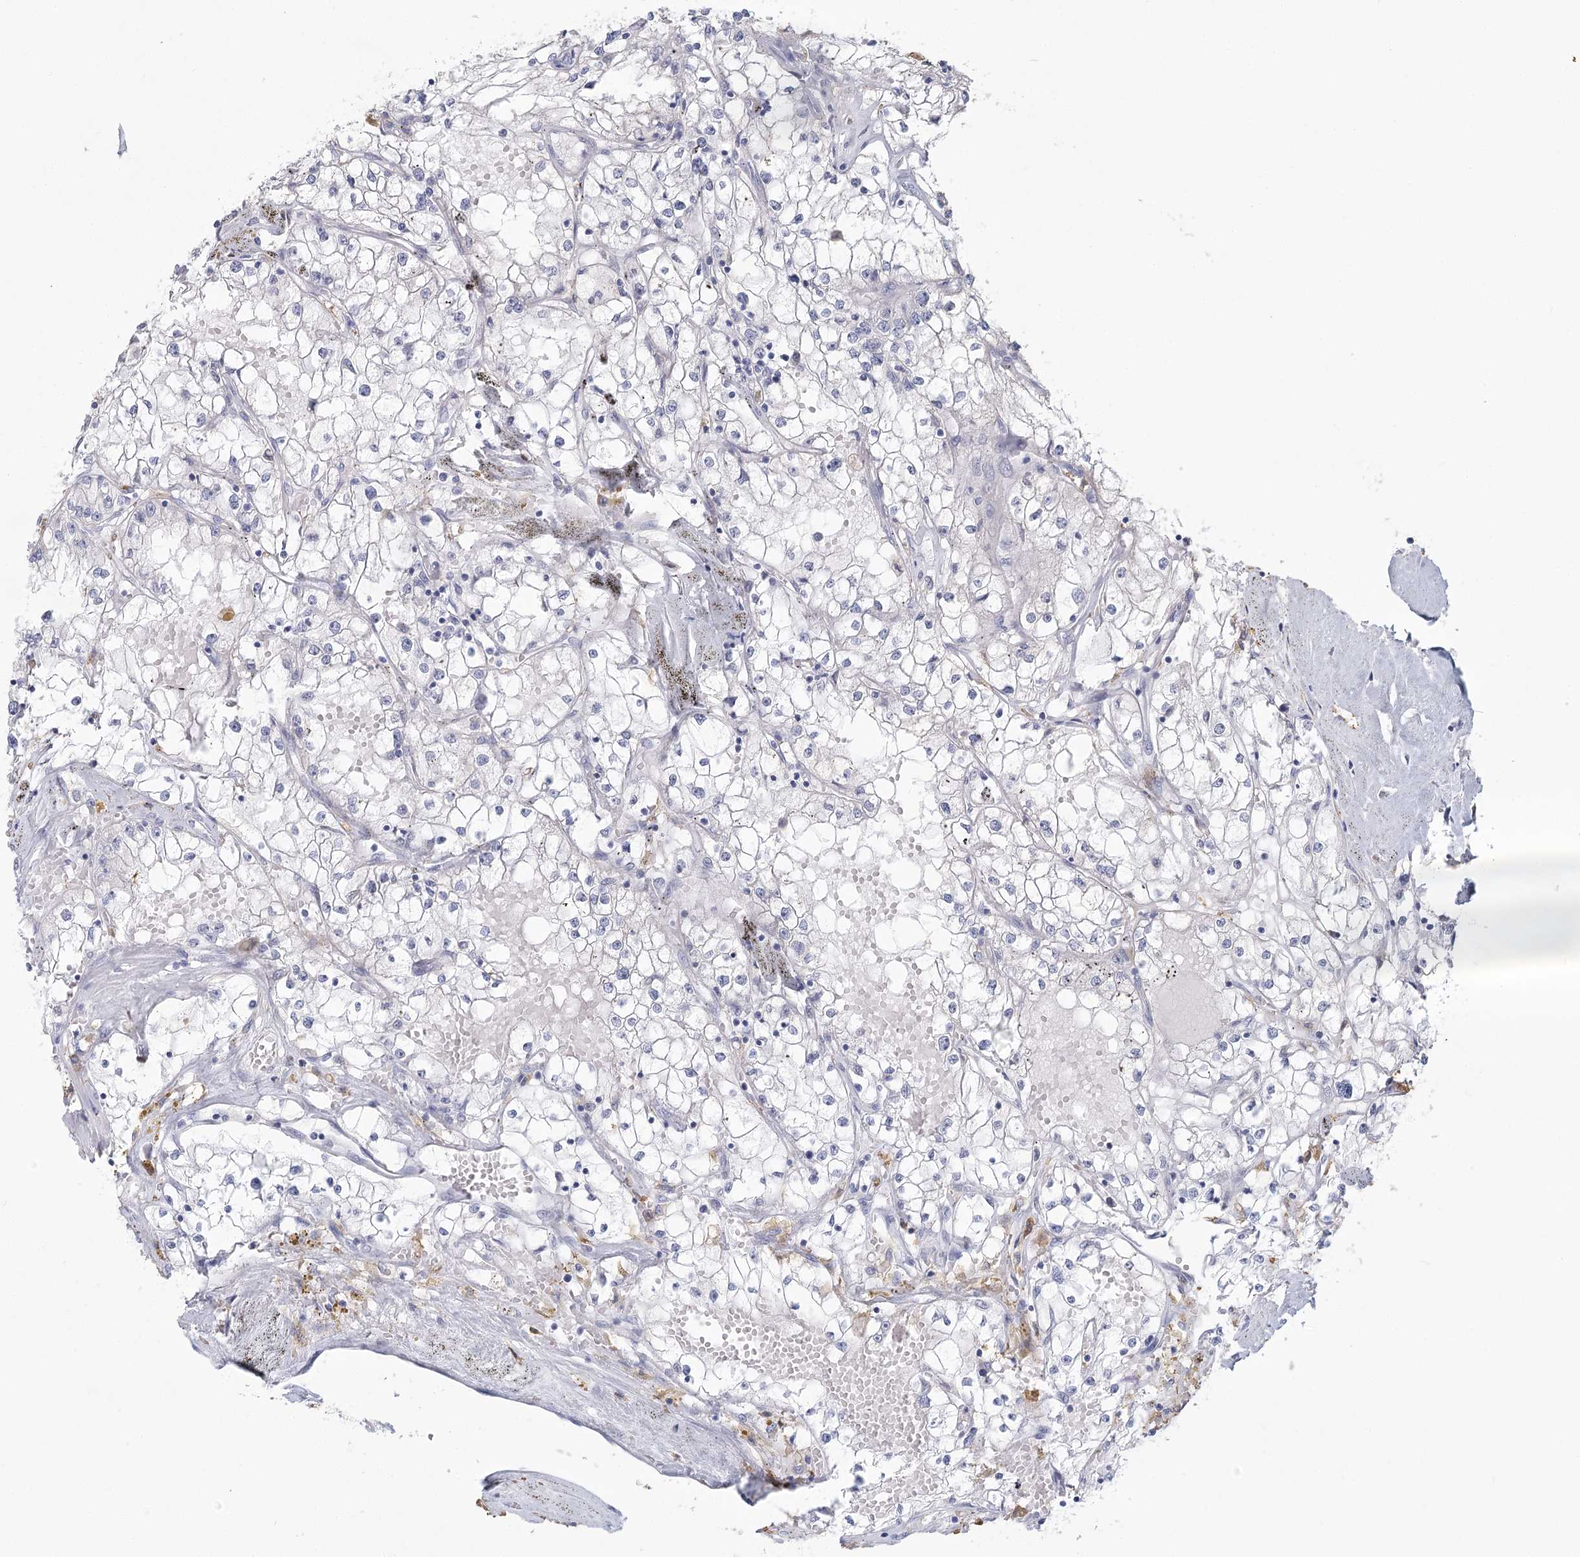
{"staining": {"intensity": "negative", "quantity": "none", "location": "none"}, "tissue": "renal cancer", "cell_type": "Tumor cells", "image_type": "cancer", "snomed": [{"axis": "morphology", "description": "Adenocarcinoma, NOS"}, {"axis": "topography", "description": "Kidney"}], "caption": "An IHC image of renal cancer (adenocarcinoma) is shown. There is no staining in tumor cells of renal cancer (adenocarcinoma).", "gene": "CNTLN", "patient": {"sex": "male", "age": 56}}